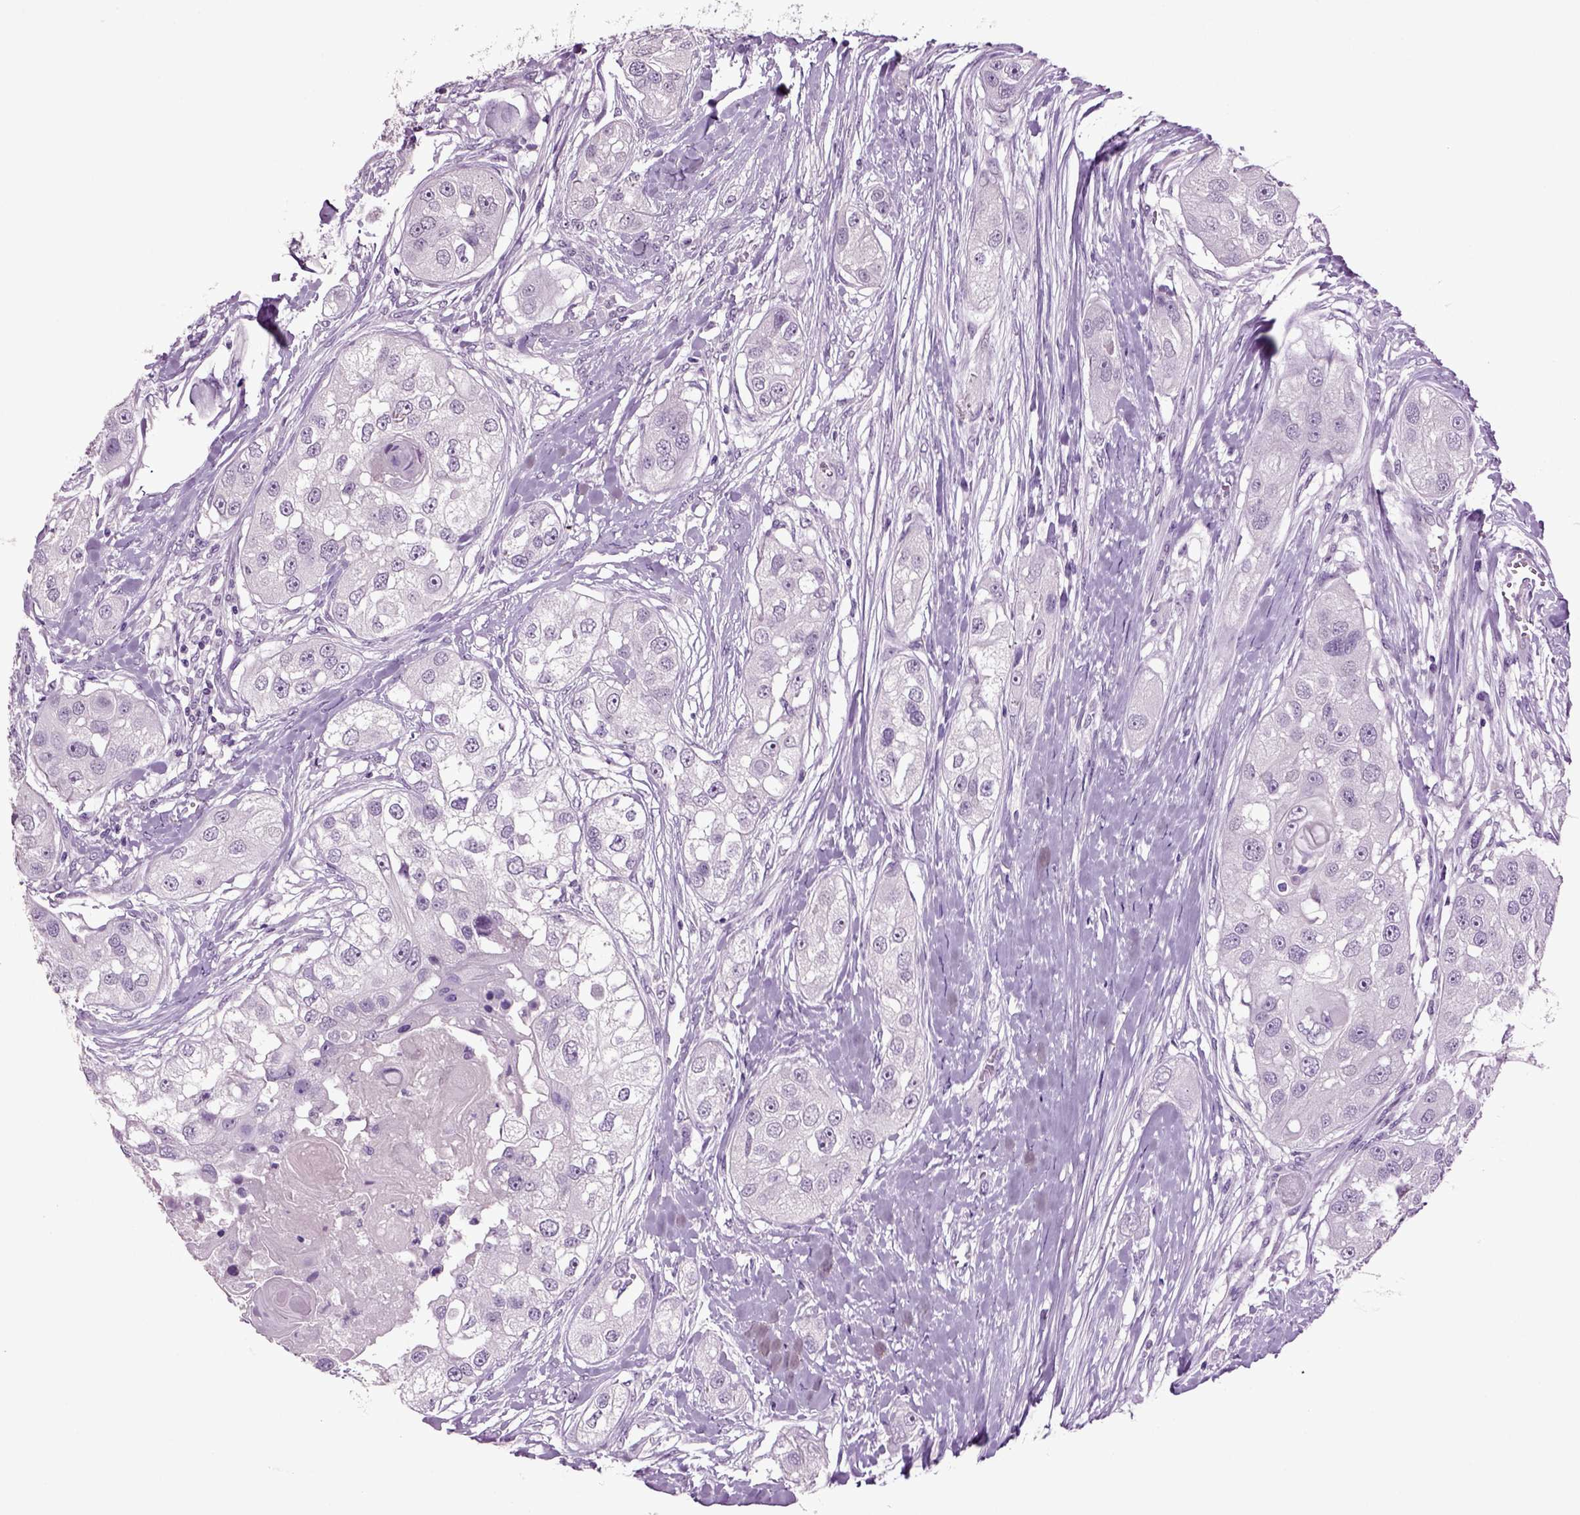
{"staining": {"intensity": "negative", "quantity": "none", "location": "none"}, "tissue": "head and neck cancer", "cell_type": "Tumor cells", "image_type": "cancer", "snomed": [{"axis": "morphology", "description": "Normal tissue, NOS"}, {"axis": "morphology", "description": "Squamous cell carcinoma, NOS"}, {"axis": "topography", "description": "Skeletal muscle"}, {"axis": "topography", "description": "Head-Neck"}], "caption": "Immunohistochemical staining of human head and neck cancer exhibits no significant expression in tumor cells.", "gene": "SLC17A6", "patient": {"sex": "male", "age": 51}}